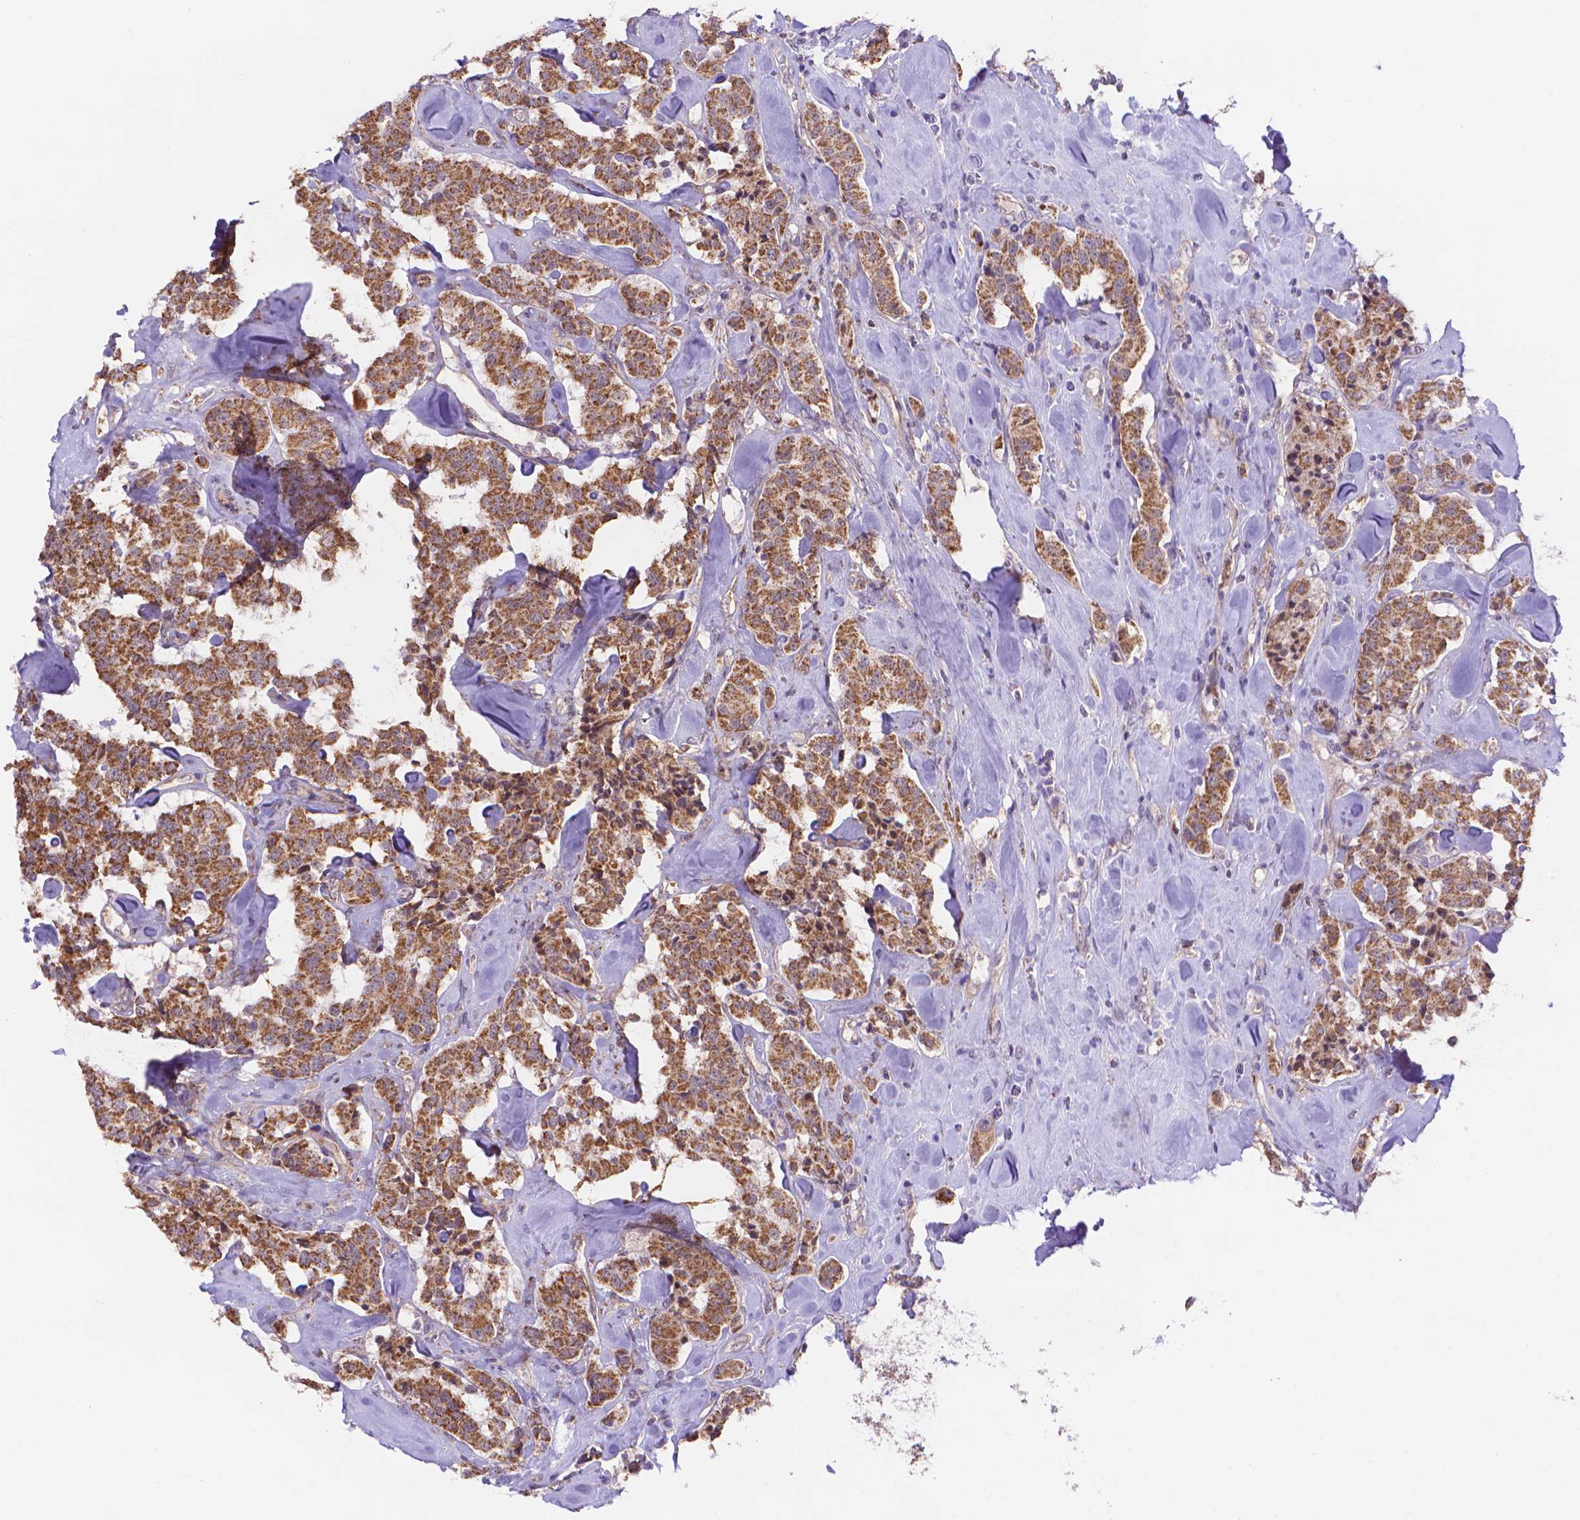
{"staining": {"intensity": "strong", "quantity": ">75%", "location": "cytoplasmic/membranous"}, "tissue": "carcinoid", "cell_type": "Tumor cells", "image_type": "cancer", "snomed": [{"axis": "morphology", "description": "Carcinoid, malignant, NOS"}, {"axis": "topography", "description": "Pancreas"}], "caption": "The immunohistochemical stain labels strong cytoplasmic/membranous positivity in tumor cells of carcinoid tissue. The protein is stained brown, and the nuclei are stained in blue (DAB IHC with brightfield microscopy, high magnification).", "gene": "CYYR1", "patient": {"sex": "male", "age": 41}}